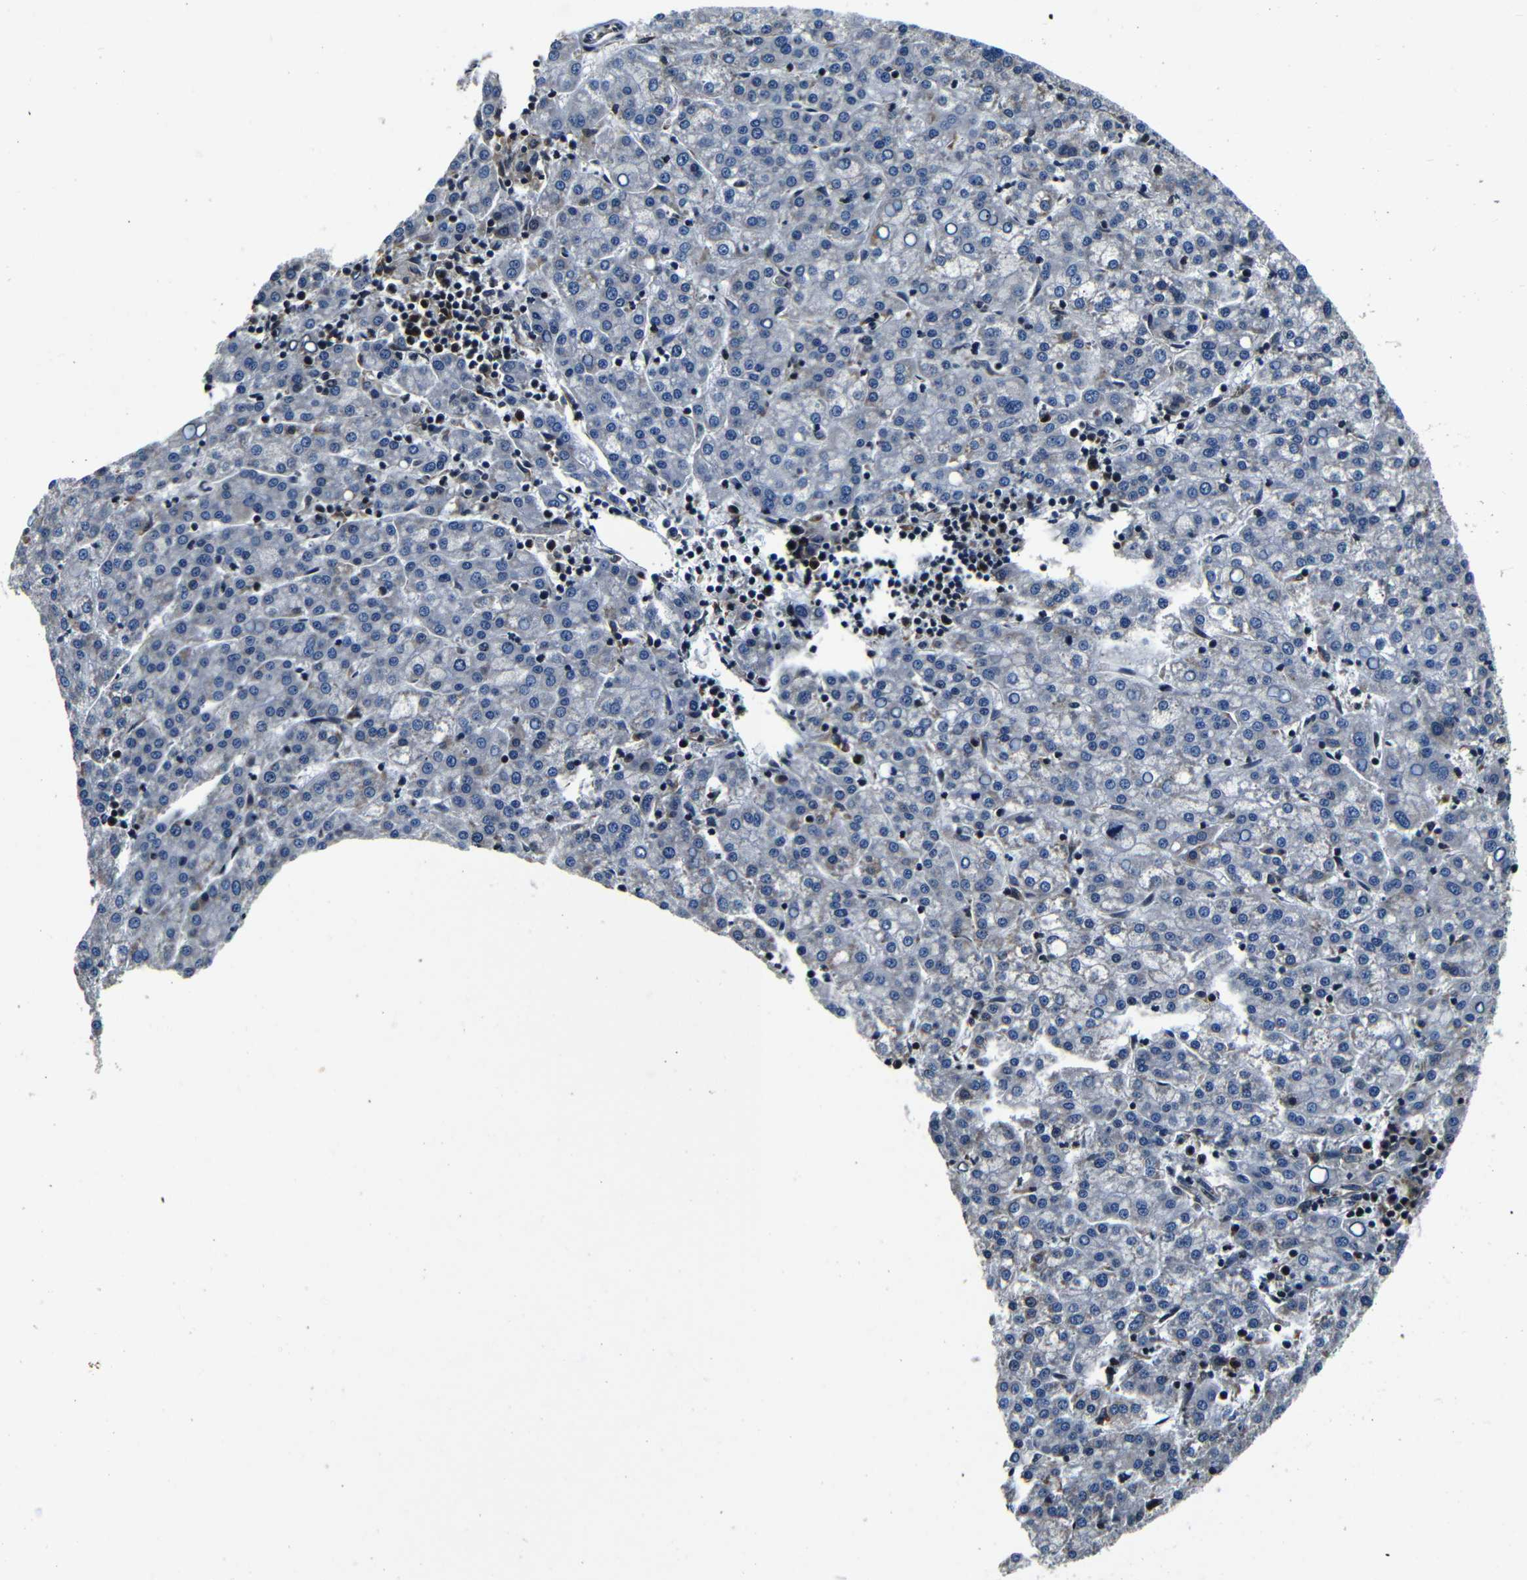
{"staining": {"intensity": "negative", "quantity": "none", "location": "none"}, "tissue": "liver cancer", "cell_type": "Tumor cells", "image_type": "cancer", "snomed": [{"axis": "morphology", "description": "Carcinoma, Hepatocellular, NOS"}, {"axis": "topography", "description": "Liver"}], "caption": "IHC of hepatocellular carcinoma (liver) shows no positivity in tumor cells. (DAB (3,3'-diaminobenzidine) immunohistochemistry with hematoxylin counter stain).", "gene": "NCBP3", "patient": {"sex": "female", "age": 58}}